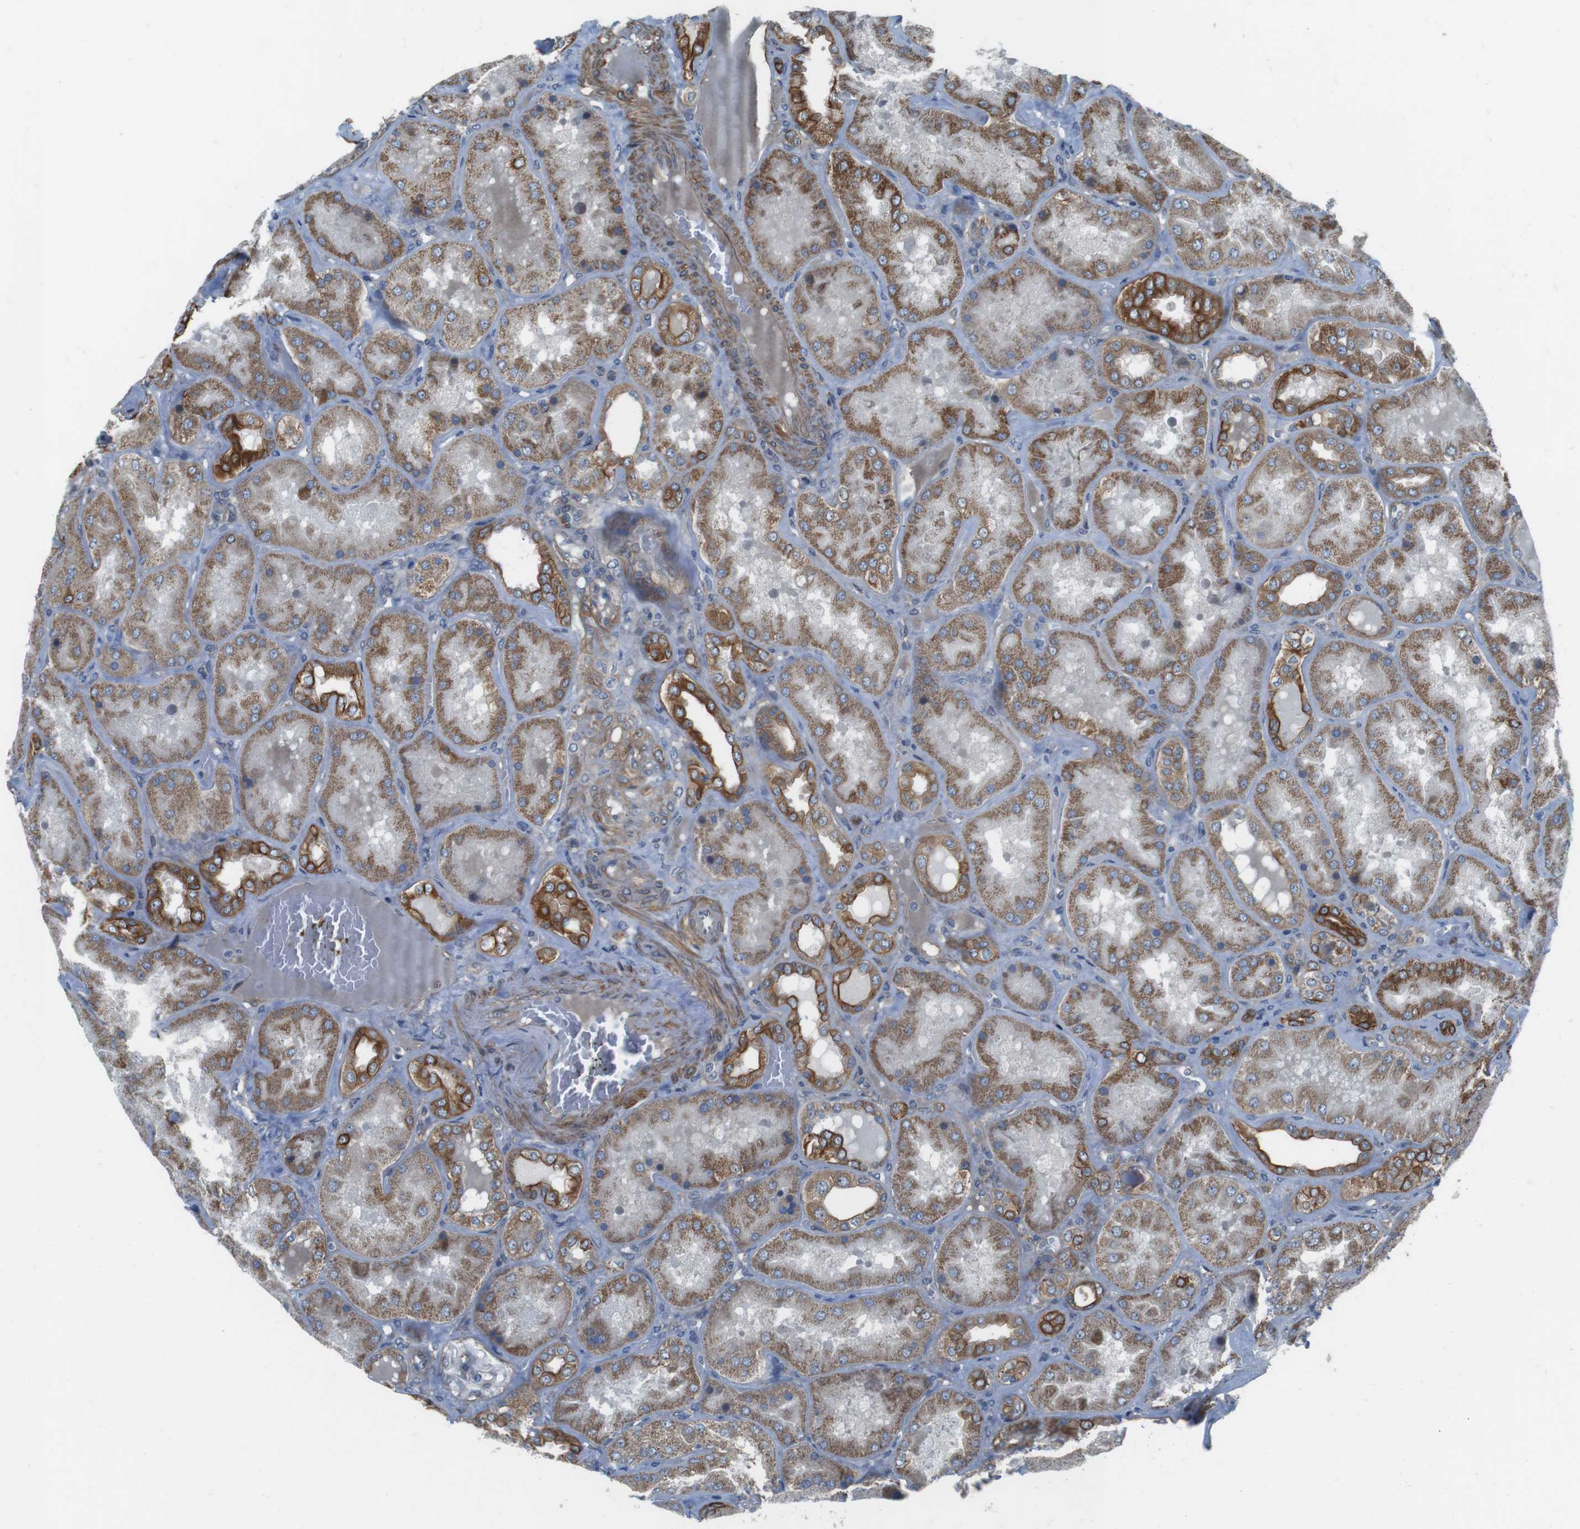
{"staining": {"intensity": "moderate", "quantity": "25%-75%", "location": "cytoplasmic/membranous"}, "tissue": "kidney", "cell_type": "Cells in glomeruli", "image_type": "normal", "snomed": [{"axis": "morphology", "description": "Normal tissue, NOS"}, {"axis": "topography", "description": "Kidney"}], "caption": "Immunohistochemistry image of unremarkable human kidney stained for a protein (brown), which reveals medium levels of moderate cytoplasmic/membranous expression in about 25%-75% of cells in glomeruli.", "gene": "FAM174B", "patient": {"sex": "female", "age": 56}}